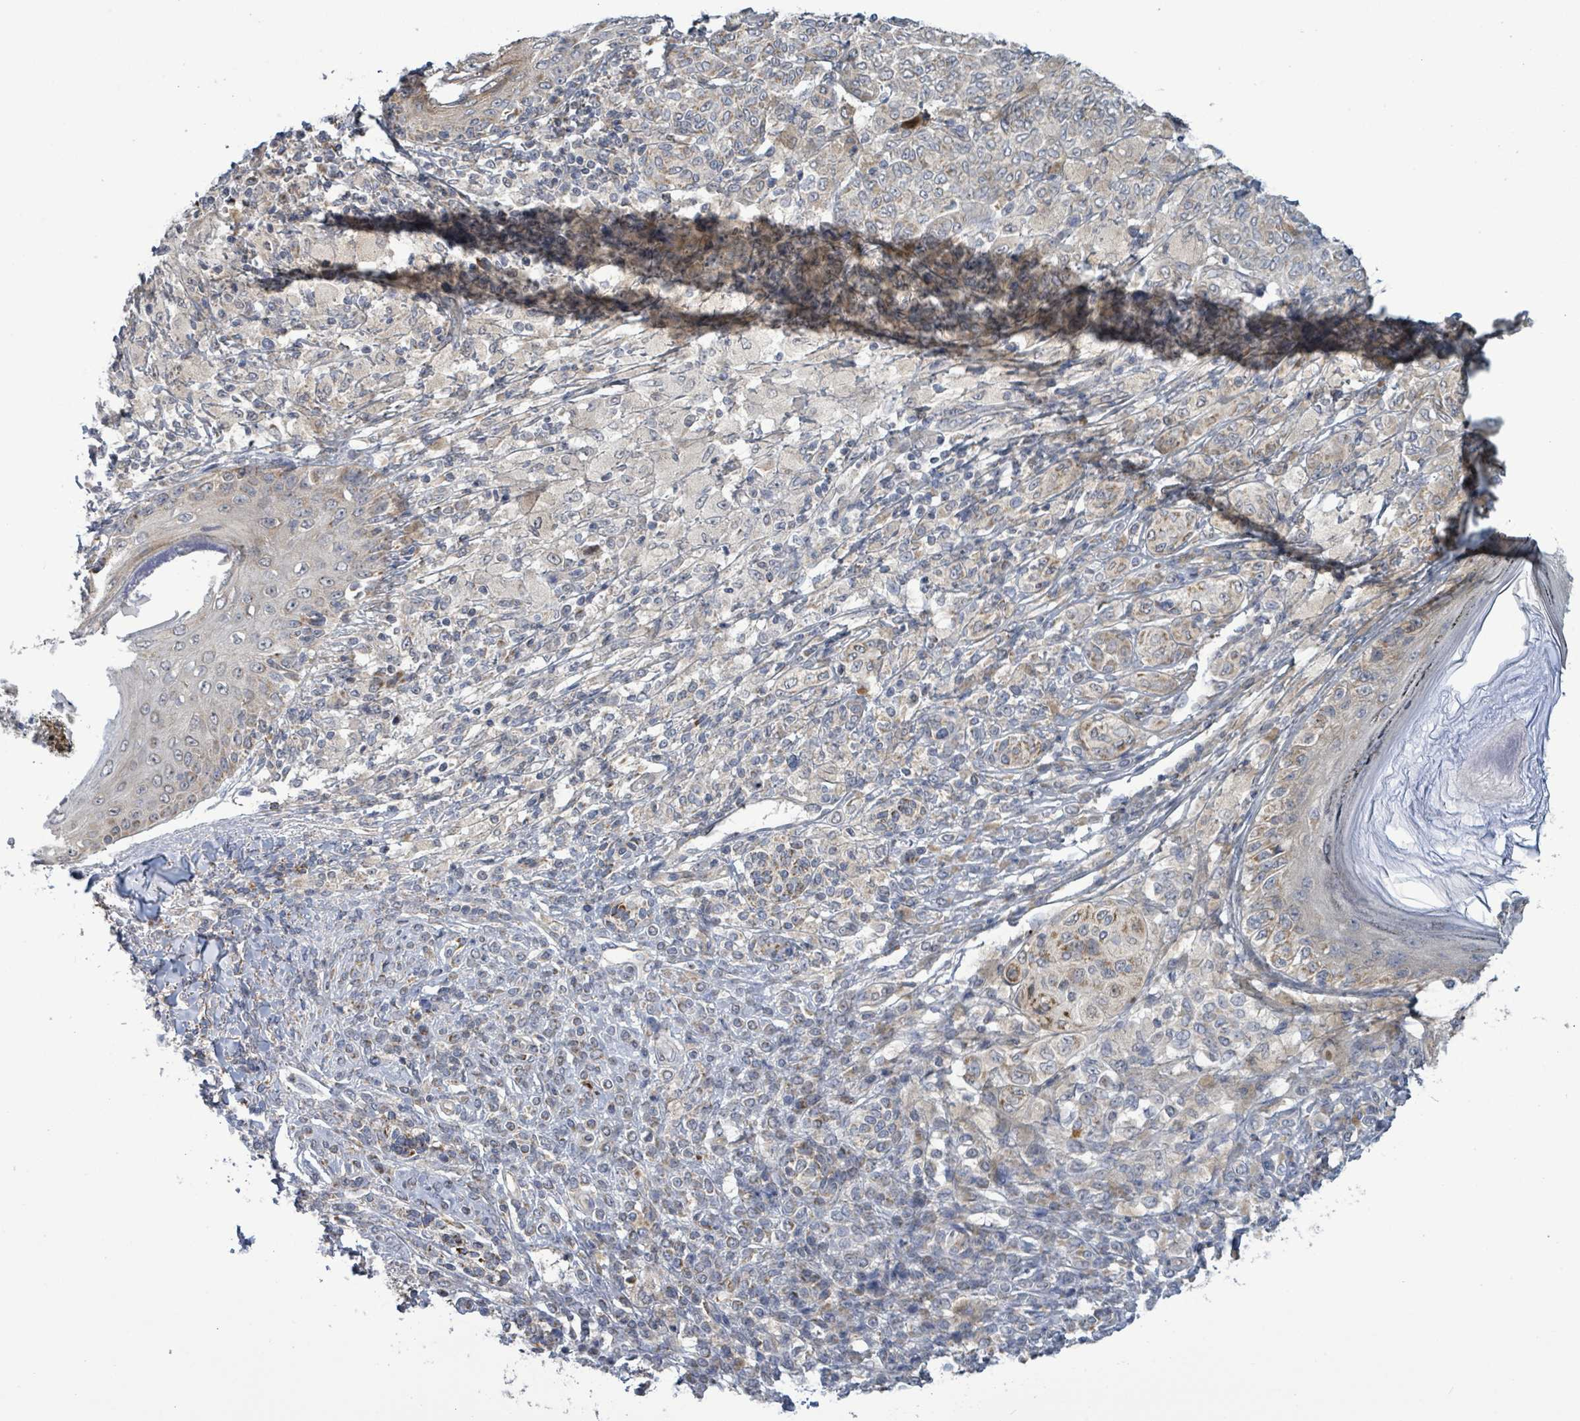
{"staining": {"intensity": "moderate", "quantity": "25%-75%", "location": "cytoplasmic/membranous"}, "tissue": "melanoma", "cell_type": "Tumor cells", "image_type": "cancer", "snomed": [{"axis": "morphology", "description": "Malignant melanoma, NOS"}, {"axis": "topography", "description": "Skin"}], "caption": "Immunohistochemistry (IHC) (DAB (3,3'-diaminobenzidine)) staining of human melanoma exhibits moderate cytoplasmic/membranous protein staining in about 25%-75% of tumor cells.", "gene": "COQ10B", "patient": {"sex": "male", "age": 42}}